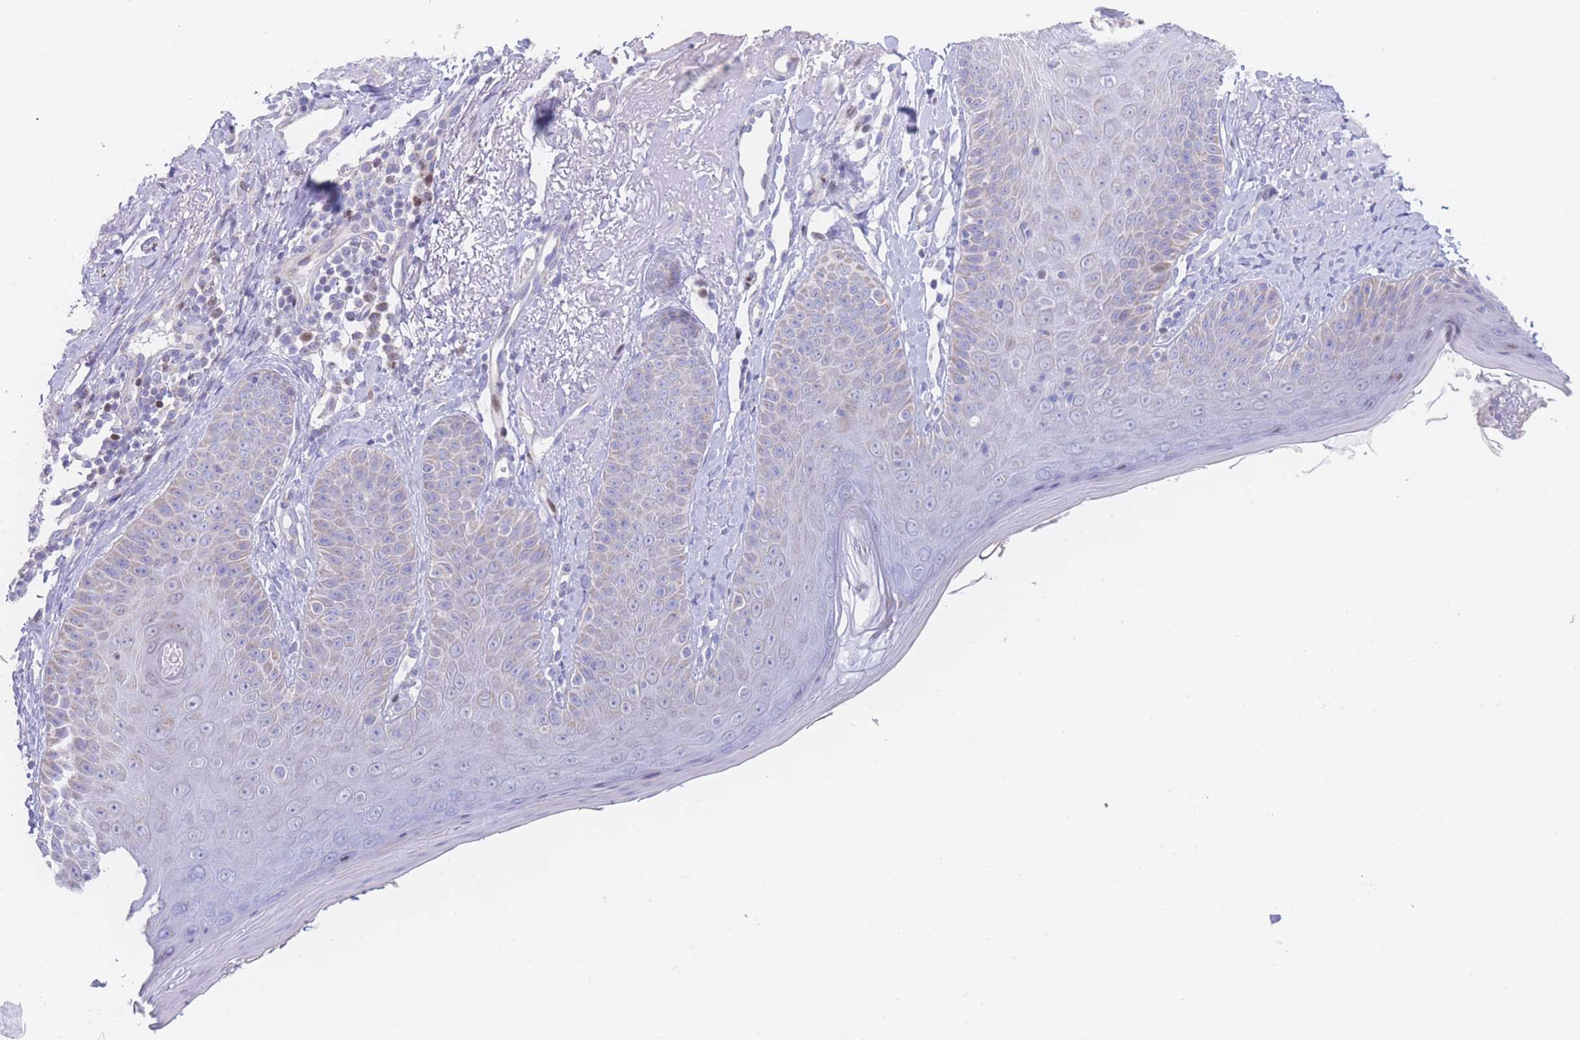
{"staining": {"intensity": "negative", "quantity": "none", "location": "none"}, "tissue": "skin", "cell_type": "Fibroblasts", "image_type": "normal", "snomed": [{"axis": "morphology", "description": "Normal tissue, NOS"}, {"axis": "topography", "description": "Skin"}], "caption": "High power microscopy image of an immunohistochemistry (IHC) photomicrograph of benign skin, revealing no significant positivity in fibroblasts.", "gene": "GPAM", "patient": {"sex": "male", "age": 57}}